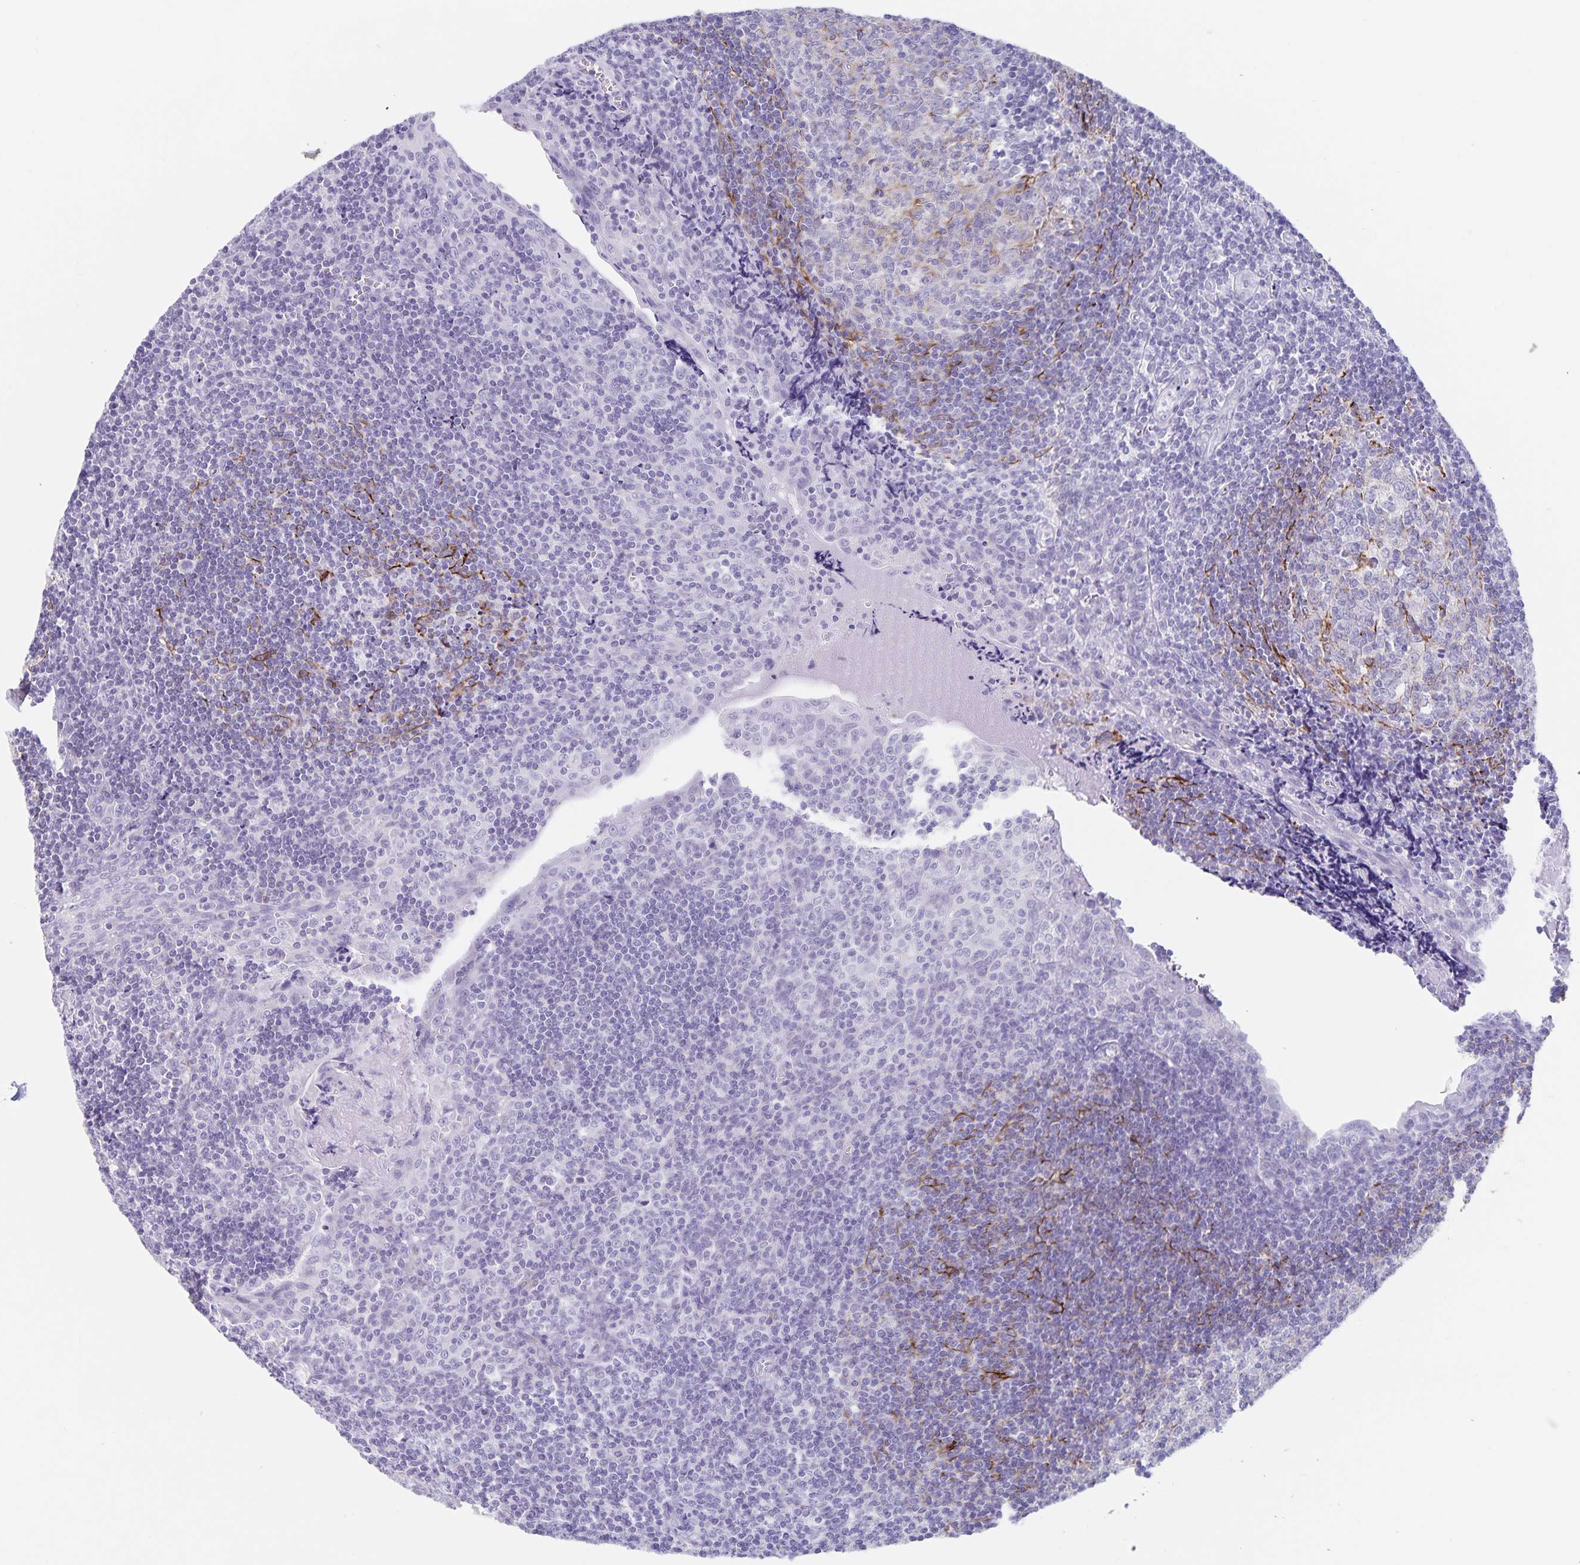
{"staining": {"intensity": "weak", "quantity": "<25%", "location": "cytoplasmic/membranous"}, "tissue": "tonsil", "cell_type": "Germinal center cells", "image_type": "normal", "snomed": [{"axis": "morphology", "description": "Normal tissue, NOS"}, {"axis": "morphology", "description": "Inflammation, NOS"}, {"axis": "topography", "description": "Tonsil"}], "caption": "Immunohistochemistry (IHC) of unremarkable human tonsil reveals no expression in germinal center cells. (Immunohistochemistry (IHC), brightfield microscopy, high magnification).", "gene": "SYNM", "patient": {"sex": "female", "age": 31}}